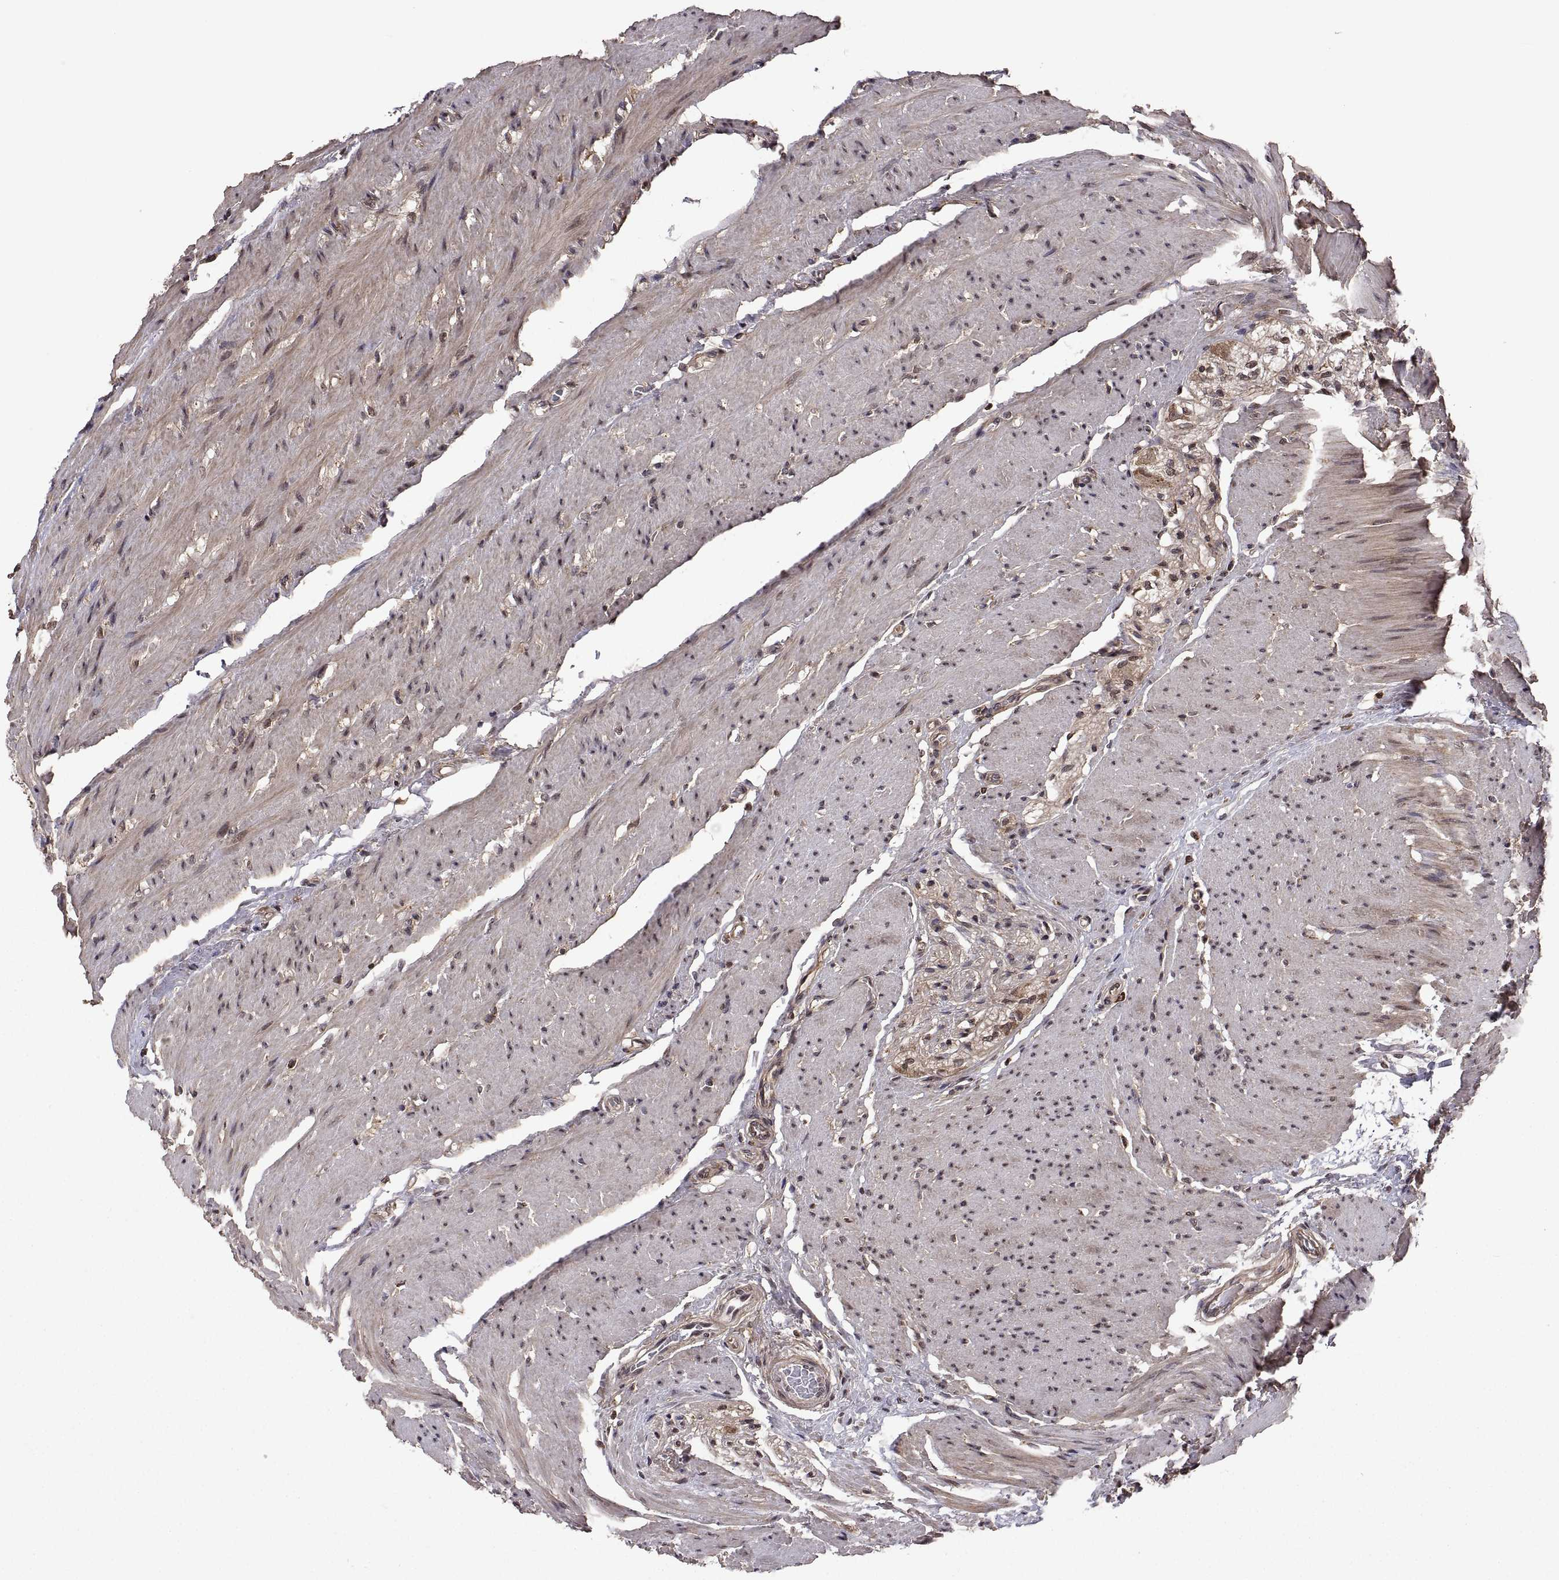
{"staining": {"intensity": "moderate", "quantity": "25%-75%", "location": "cytoplasmic/membranous"}, "tissue": "colon", "cell_type": "Endothelial cells", "image_type": "normal", "snomed": [{"axis": "morphology", "description": "Normal tissue, NOS"}, {"axis": "topography", "description": "Colon"}], "caption": "High-power microscopy captured an IHC histopathology image of normal colon, revealing moderate cytoplasmic/membranous staining in about 25%-75% of endothelial cells.", "gene": "ZNRF2", "patient": {"sex": "female", "age": 65}}